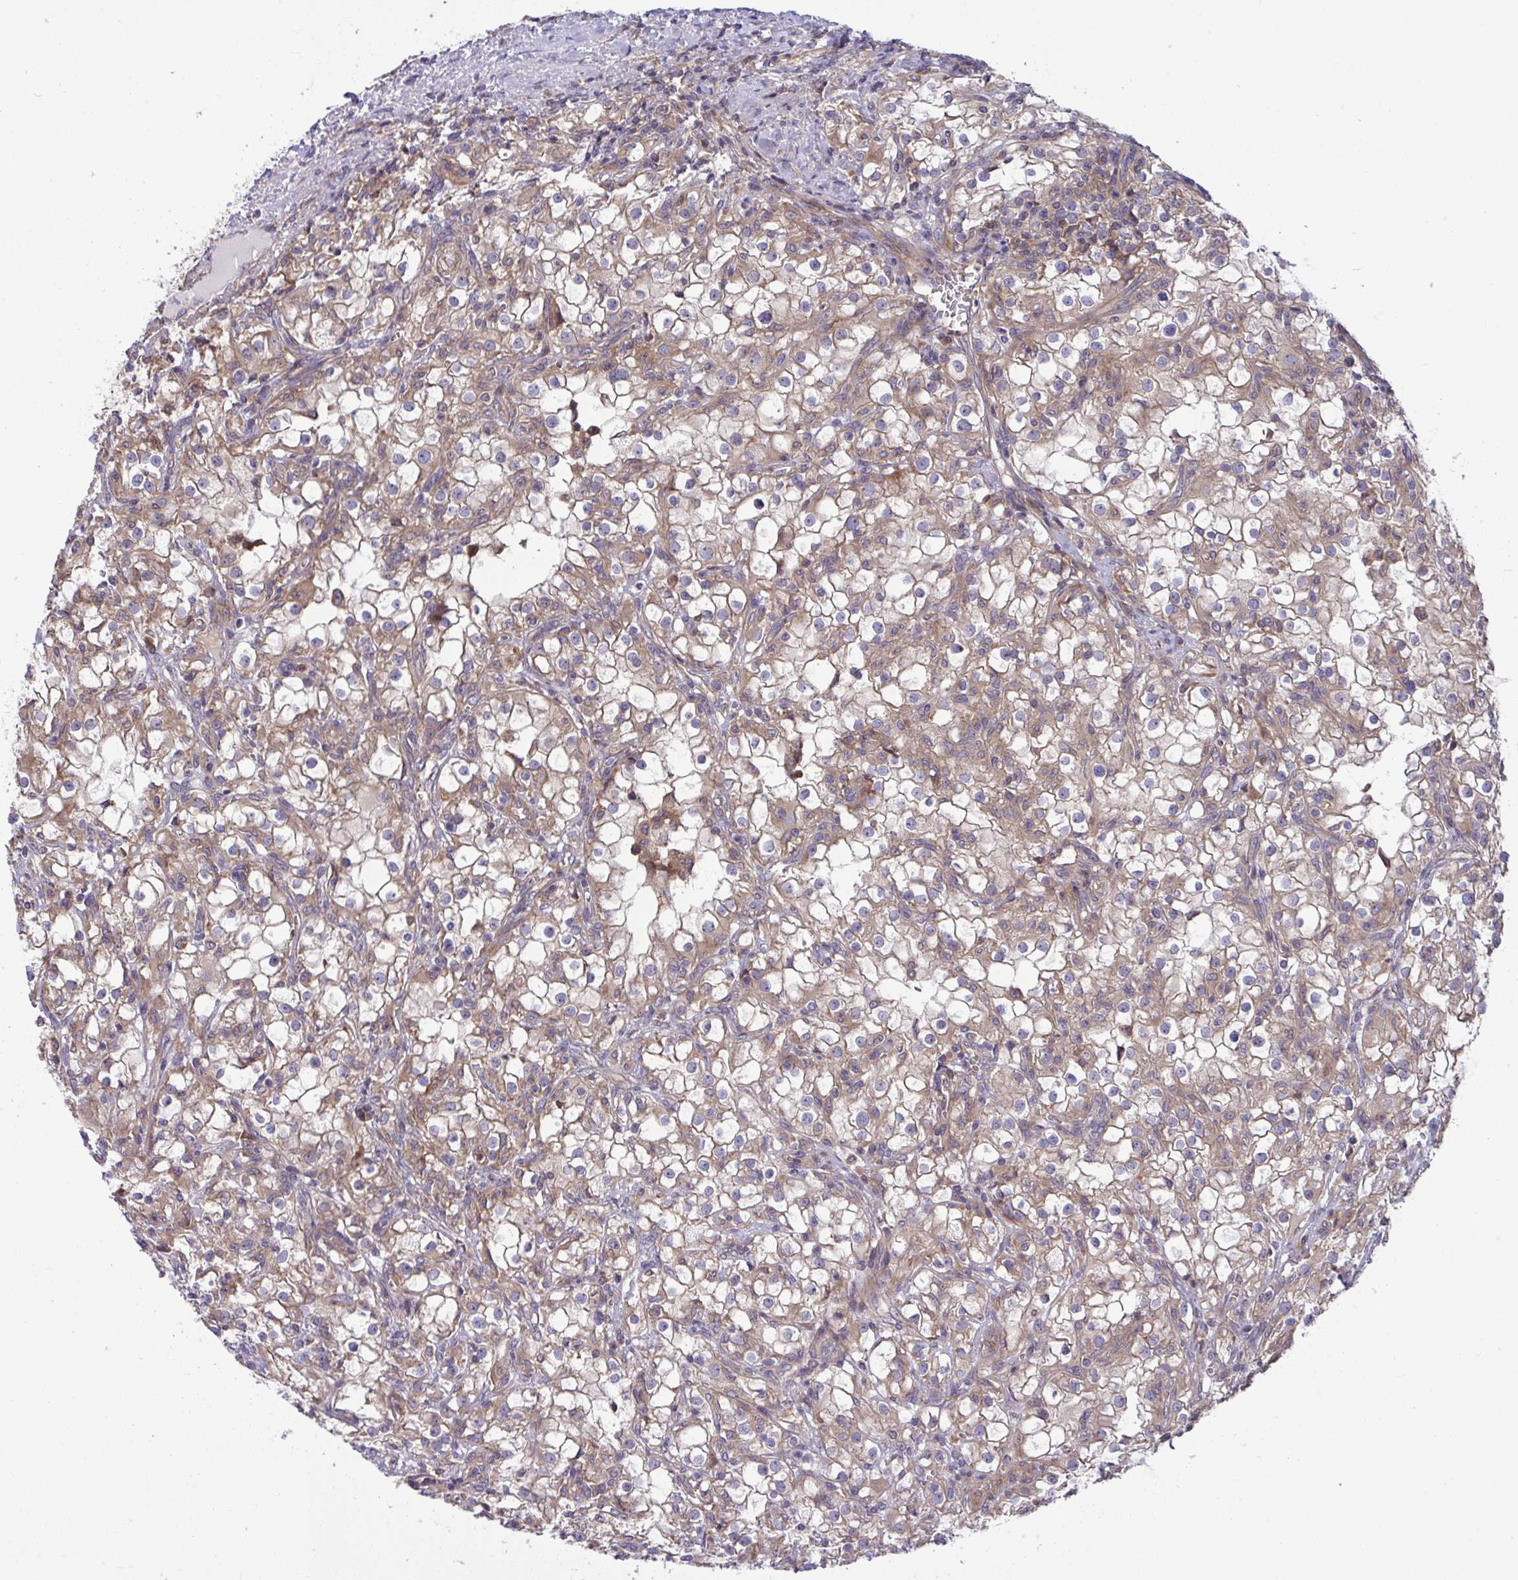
{"staining": {"intensity": "weak", "quantity": ">75%", "location": "cytoplasmic/membranous"}, "tissue": "renal cancer", "cell_type": "Tumor cells", "image_type": "cancer", "snomed": [{"axis": "morphology", "description": "Adenocarcinoma, NOS"}, {"axis": "topography", "description": "Kidney"}], "caption": "This image shows immunohistochemistry (IHC) staining of renal cancer (adenocarcinoma), with low weak cytoplasmic/membranous staining in approximately >75% of tumor cells.", "gene": "GRB14", "patient": {"sex": "female", "age": 74}}